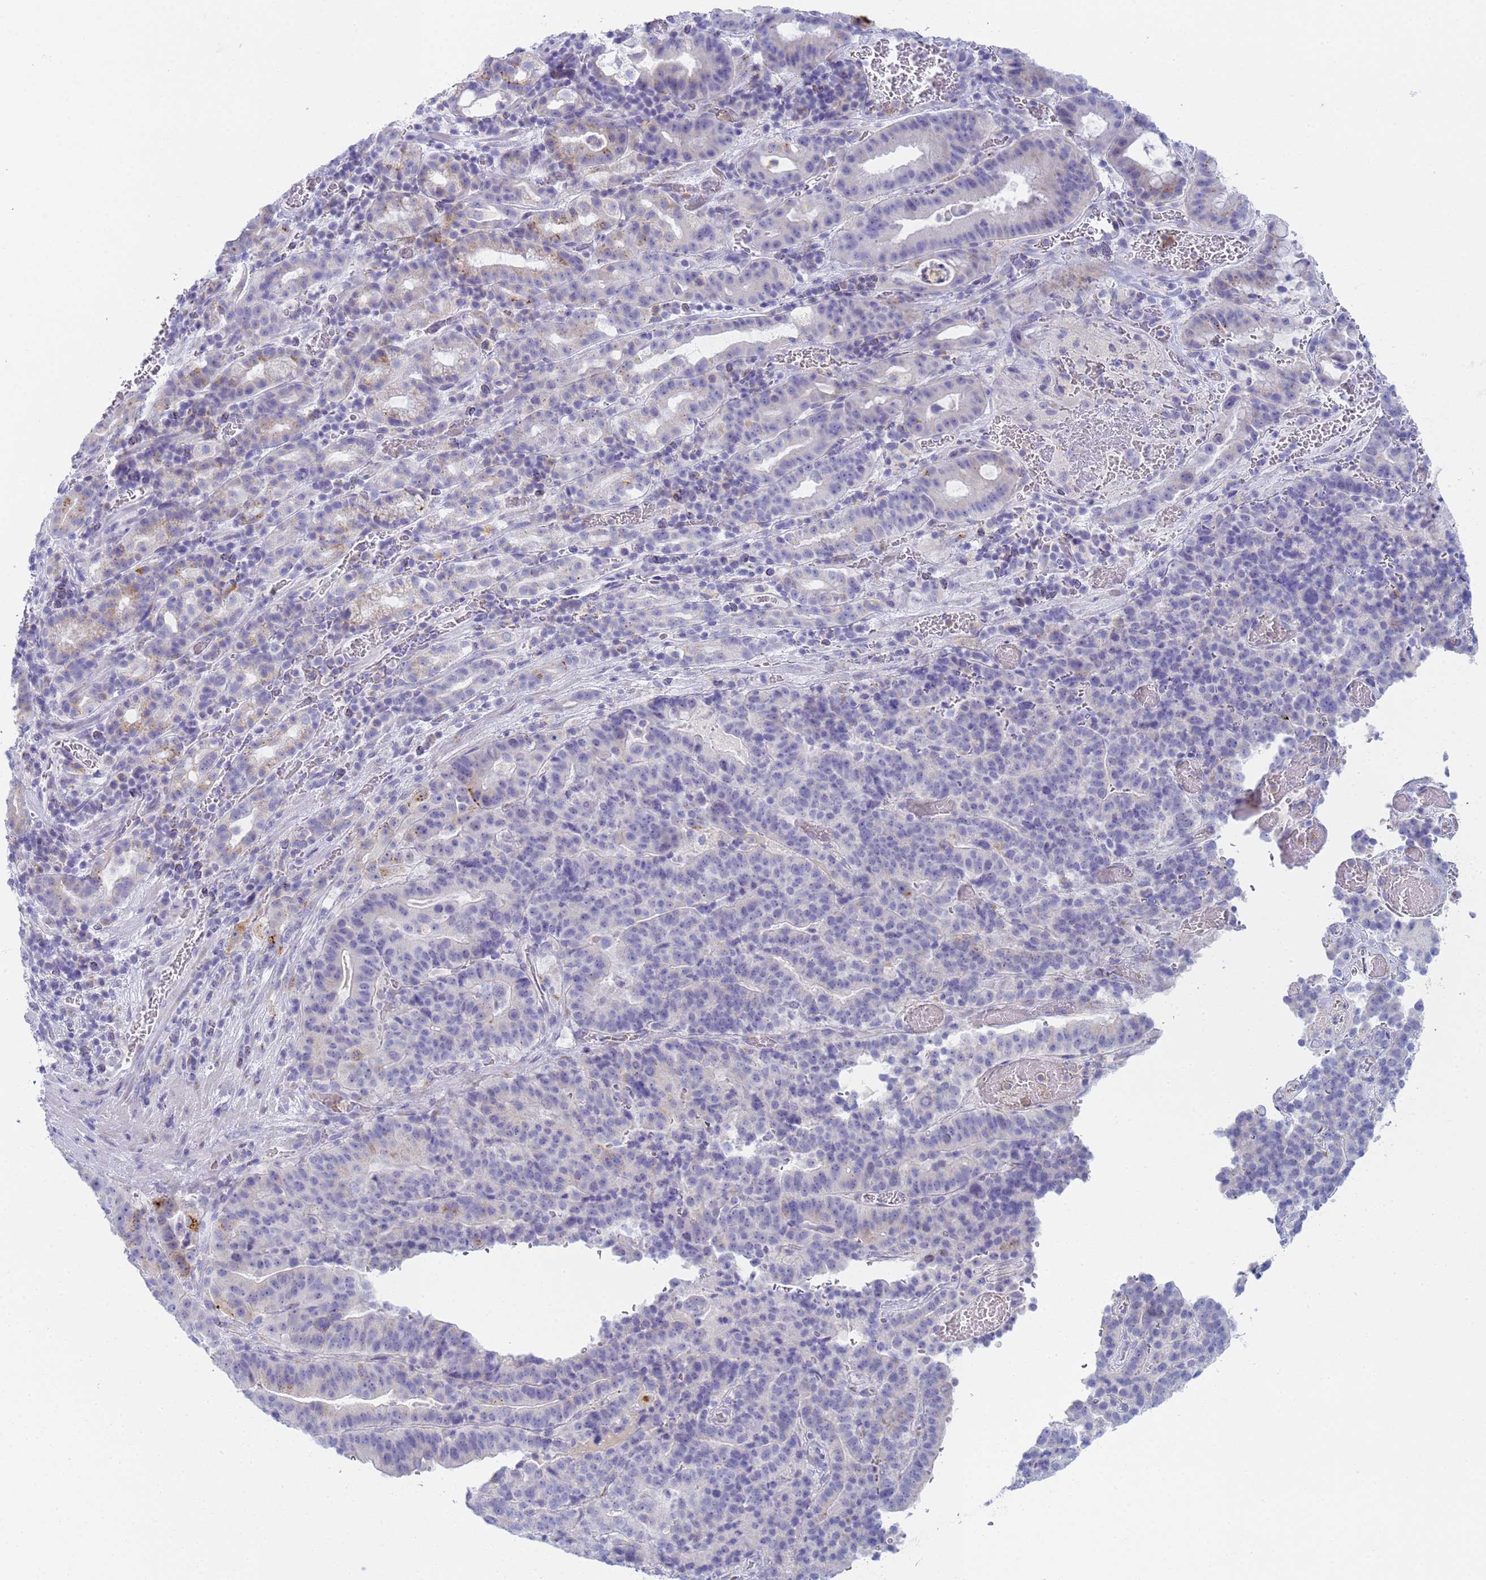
{"staining": {"intensity": "weak", "quantity": "<25%", "location": "cytoplasmic/membranous"}, "tissue": "stomach cancer", "cell_type": "Tumor cells", "image_type": "cancer", "snomed": [{"axis": "morphology", "description": "Adenocarcinoma, NOS"}, {"axis": "topography", "description": "Stomach"}], "caption": "The immunohistochemistry (IHC) image has no significant positivity in tumor cells of stomach cancer (adenocarcinoma) tissue. Nuclei are stained in blue.", "gene": "CR1", "patient": {"sex": "male", "age": 48}}